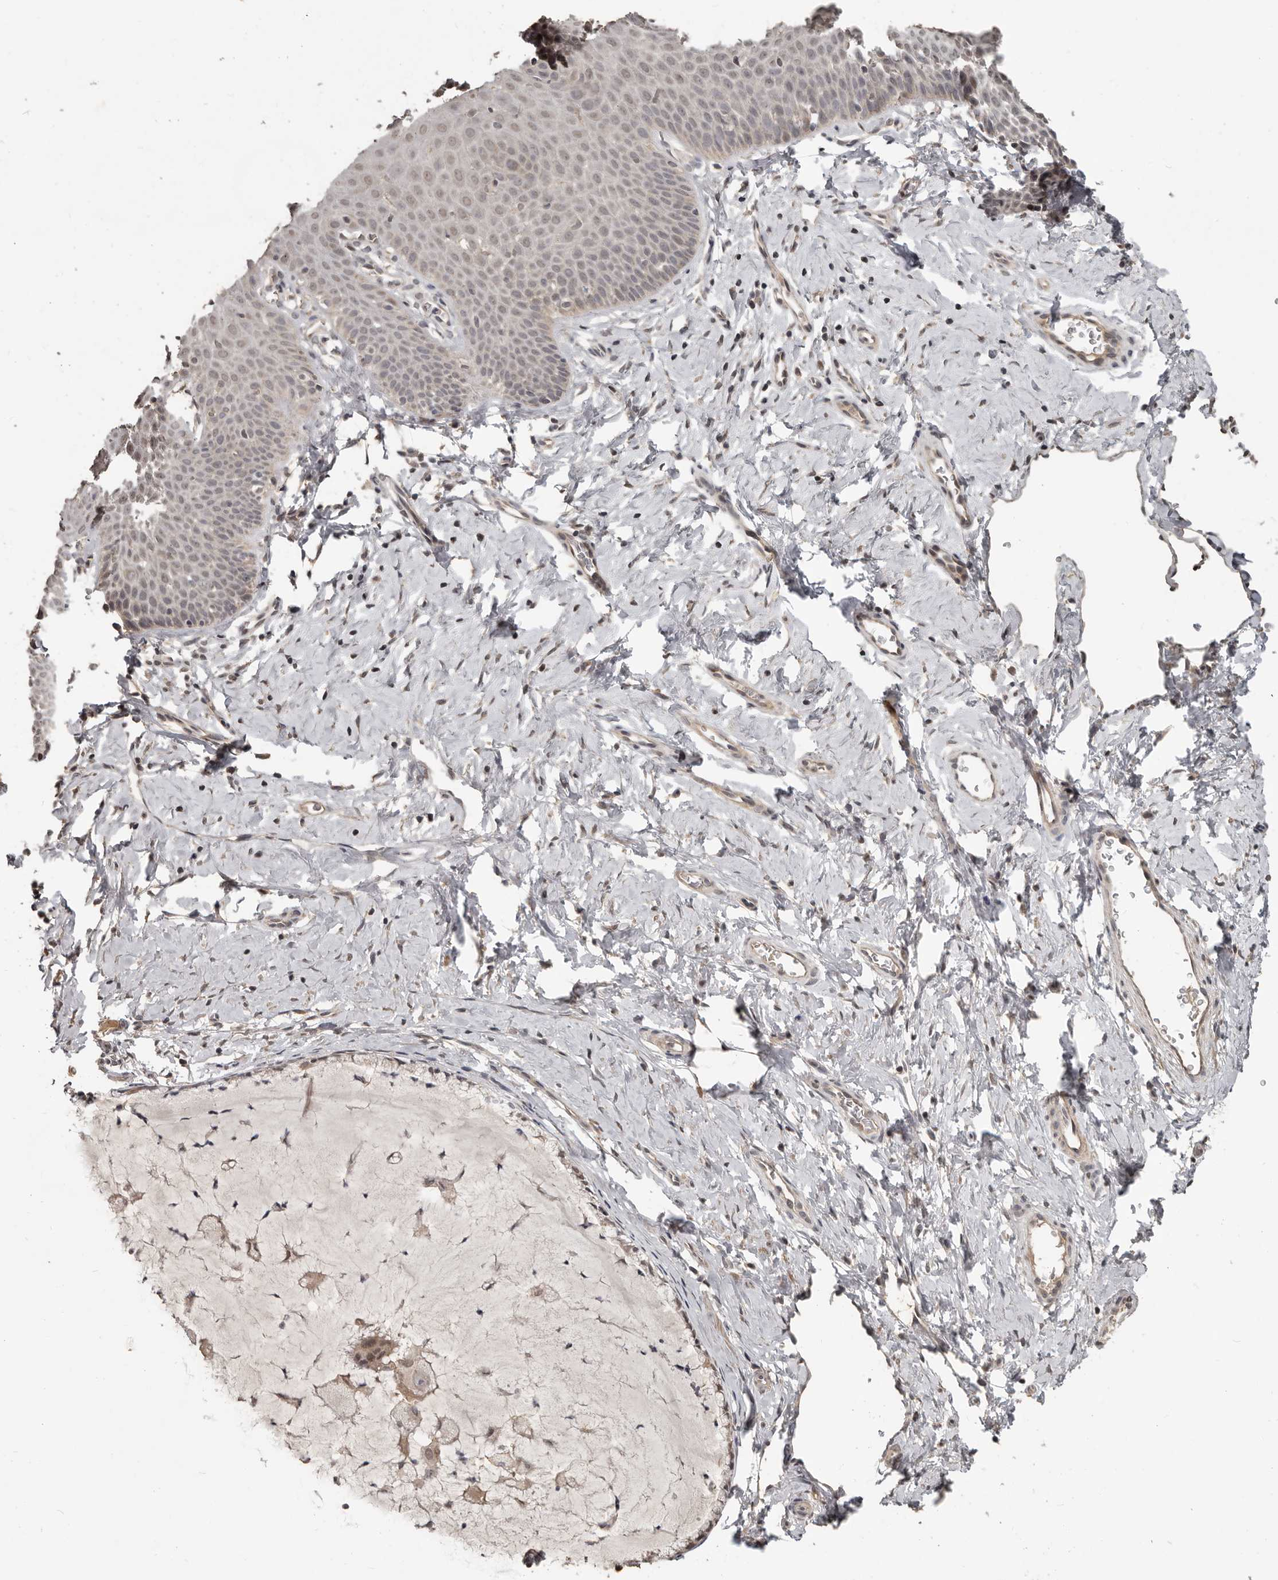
{"staining": {"intensity": "weak", "quantity": ">75%", "location": "cytoplasmic/membranous,nuclear"}, "tissue": "cervix", "cell_type": "Glandular cells", "image_type": "normal", "snomed": [{"axis": "morphology", "description": "Normal tissue, NOS"}, {"axis": "topography", "description": "Cervix"}], "caption": "Protein staining of unremarkable cervix exhibits weak cytoplasmic/membranous,nuclear expression in about >75% of glandular cells.", "gene": "ZFP14", "patient": {"sex": "female", "age": 36}}